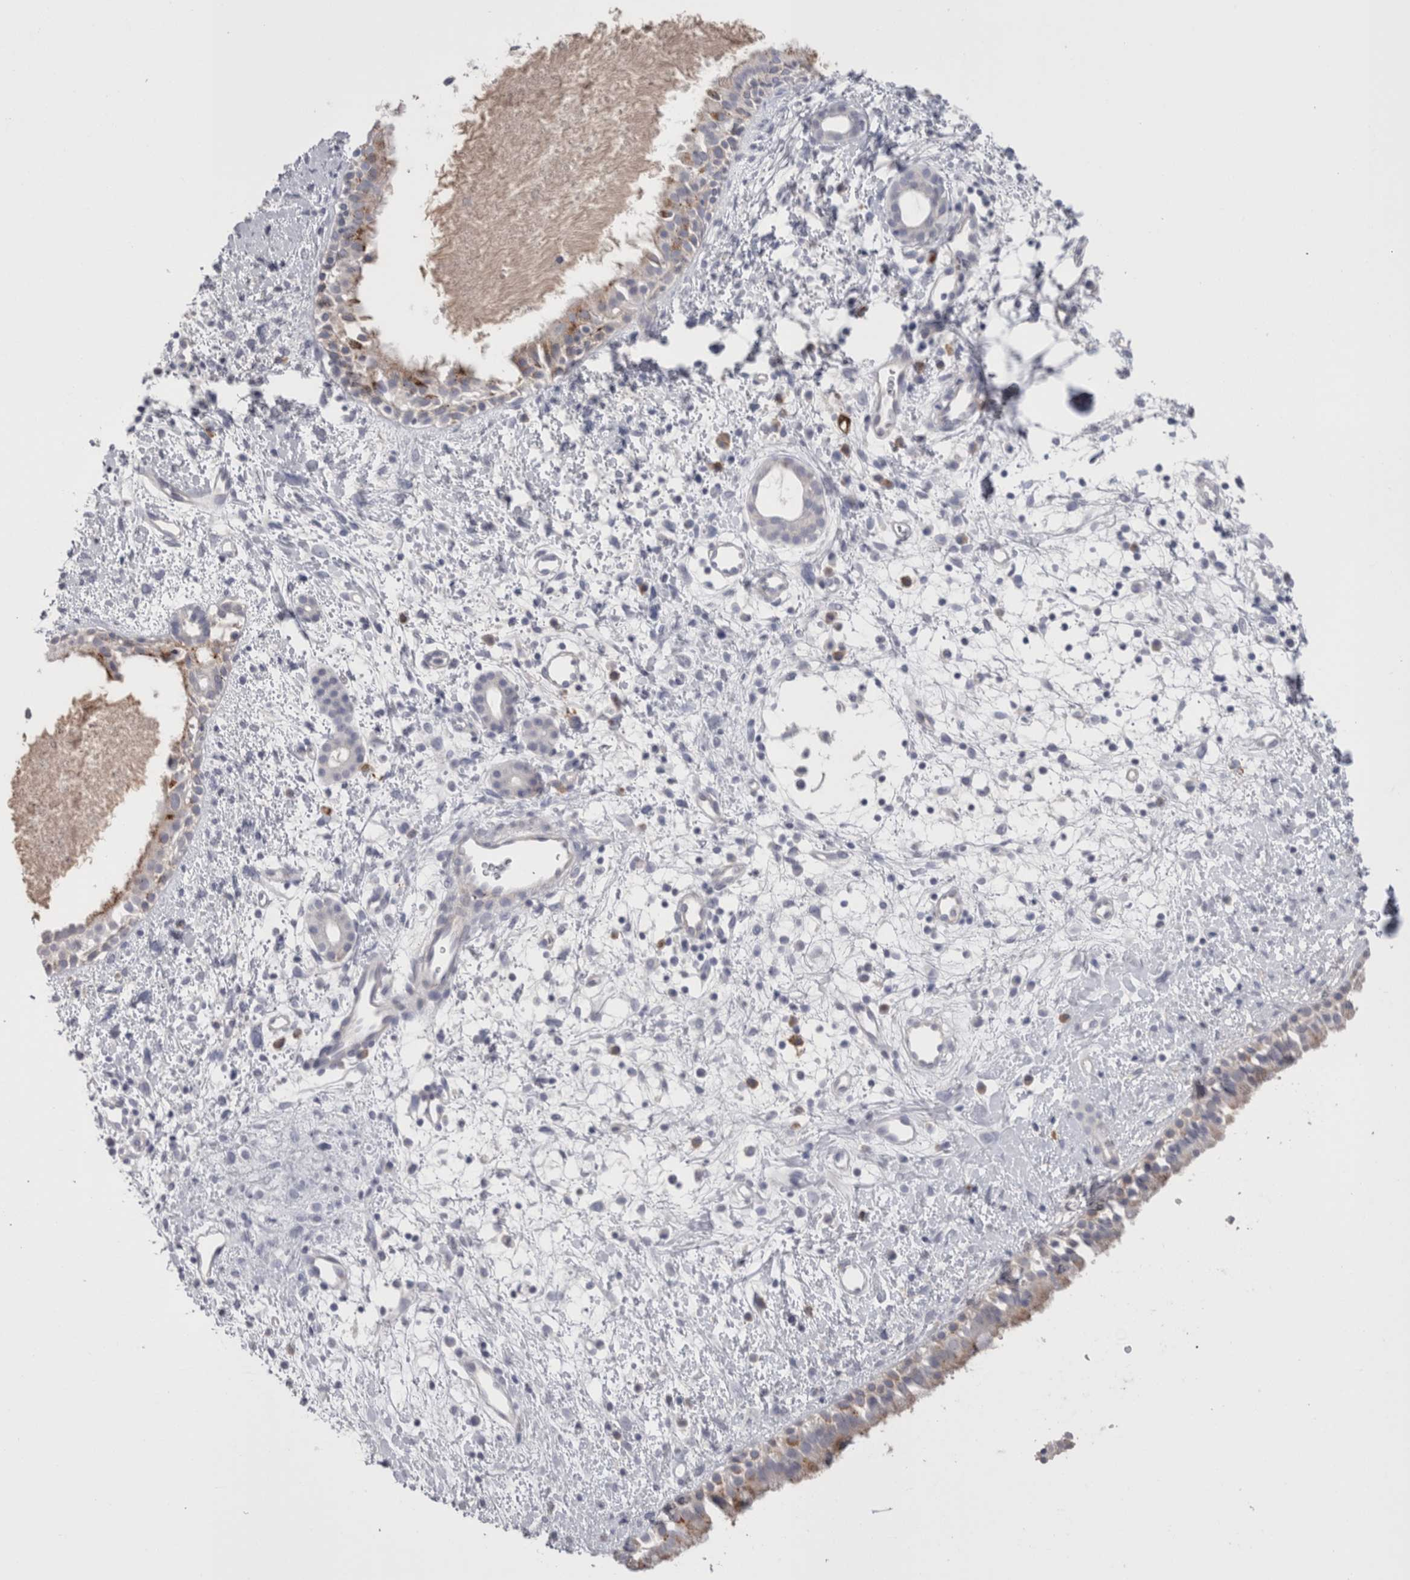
{"staining": {"intensity": "moderate", "quantity": "25%-75%", "location": "cytoplasmic/membranous"}, "tissue": "nasopharynx", "cell_type": "Respiratory epithelial cells", "image_type": "normal", "snomed": [{"axis": "morphology", "description": "Normal tissue, NOS"}, {"axis": "topography", "description": "Nasopharynx"}], "caption": "Protein expression analysis of normal nasopharynx exhibits moderate cytoplasmic/membranous positivity in about 25%-75% of respiratory epithelial cells.", "gene": "EPDR1", "patient": {"sex": "male", "age": 22}}